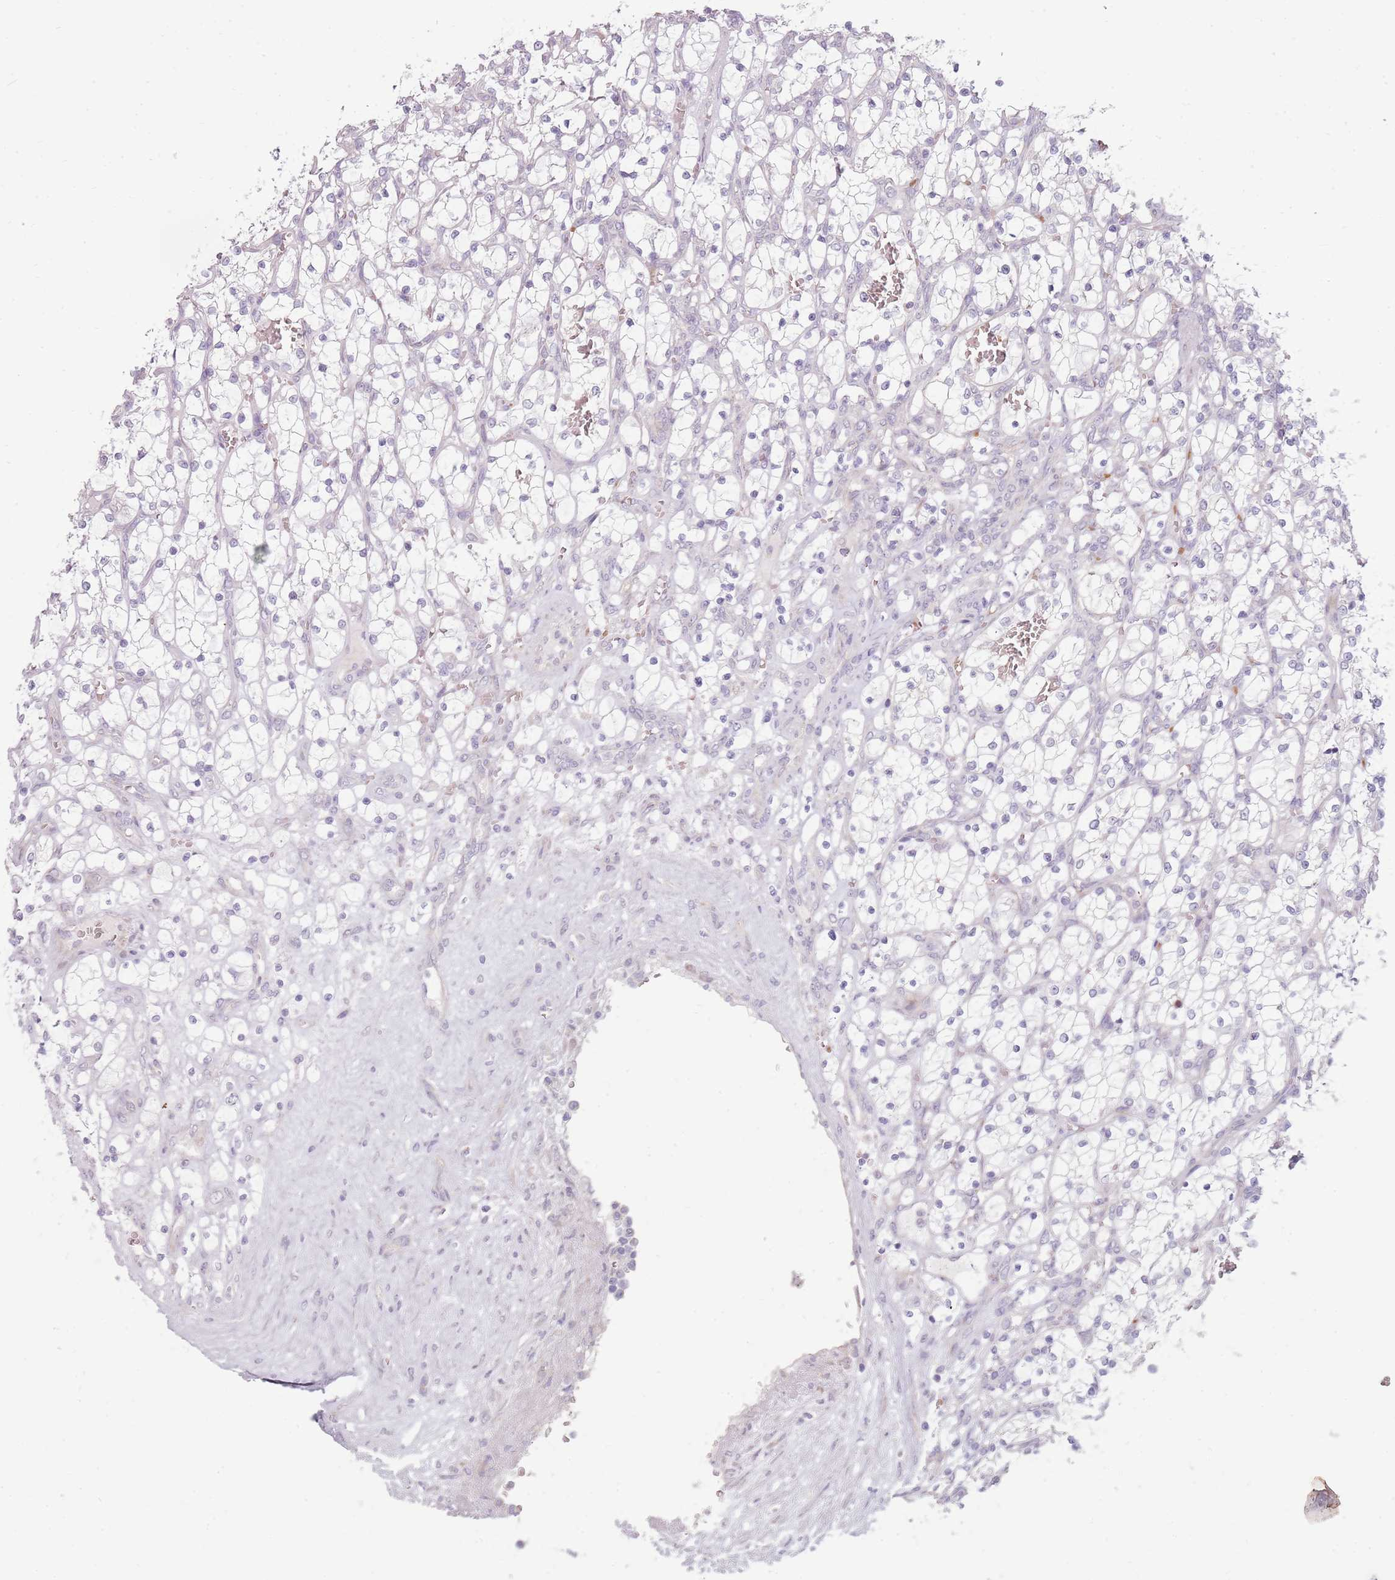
{"staining": {"intensity": "negative", "quantity": "none", "location": "none"}, "tissue": "renal cancer", "cell_type": "Tumor cells", "image_type": "cancer", "snomed": [{"axis": "morphology", "description": "Adenocarcinoma, NOS"}, {"axis": "topography", "description": "Kidney"}], "caption": "Adenocarcinoma (renal) was stained to show a protein in brown. There is no significant expression in tumor cells. (DAB IHC visualized using brightfield microscopy, high magnification).", "gene": "HSPA14", "patient": {"sex": "female", "age": 69}}